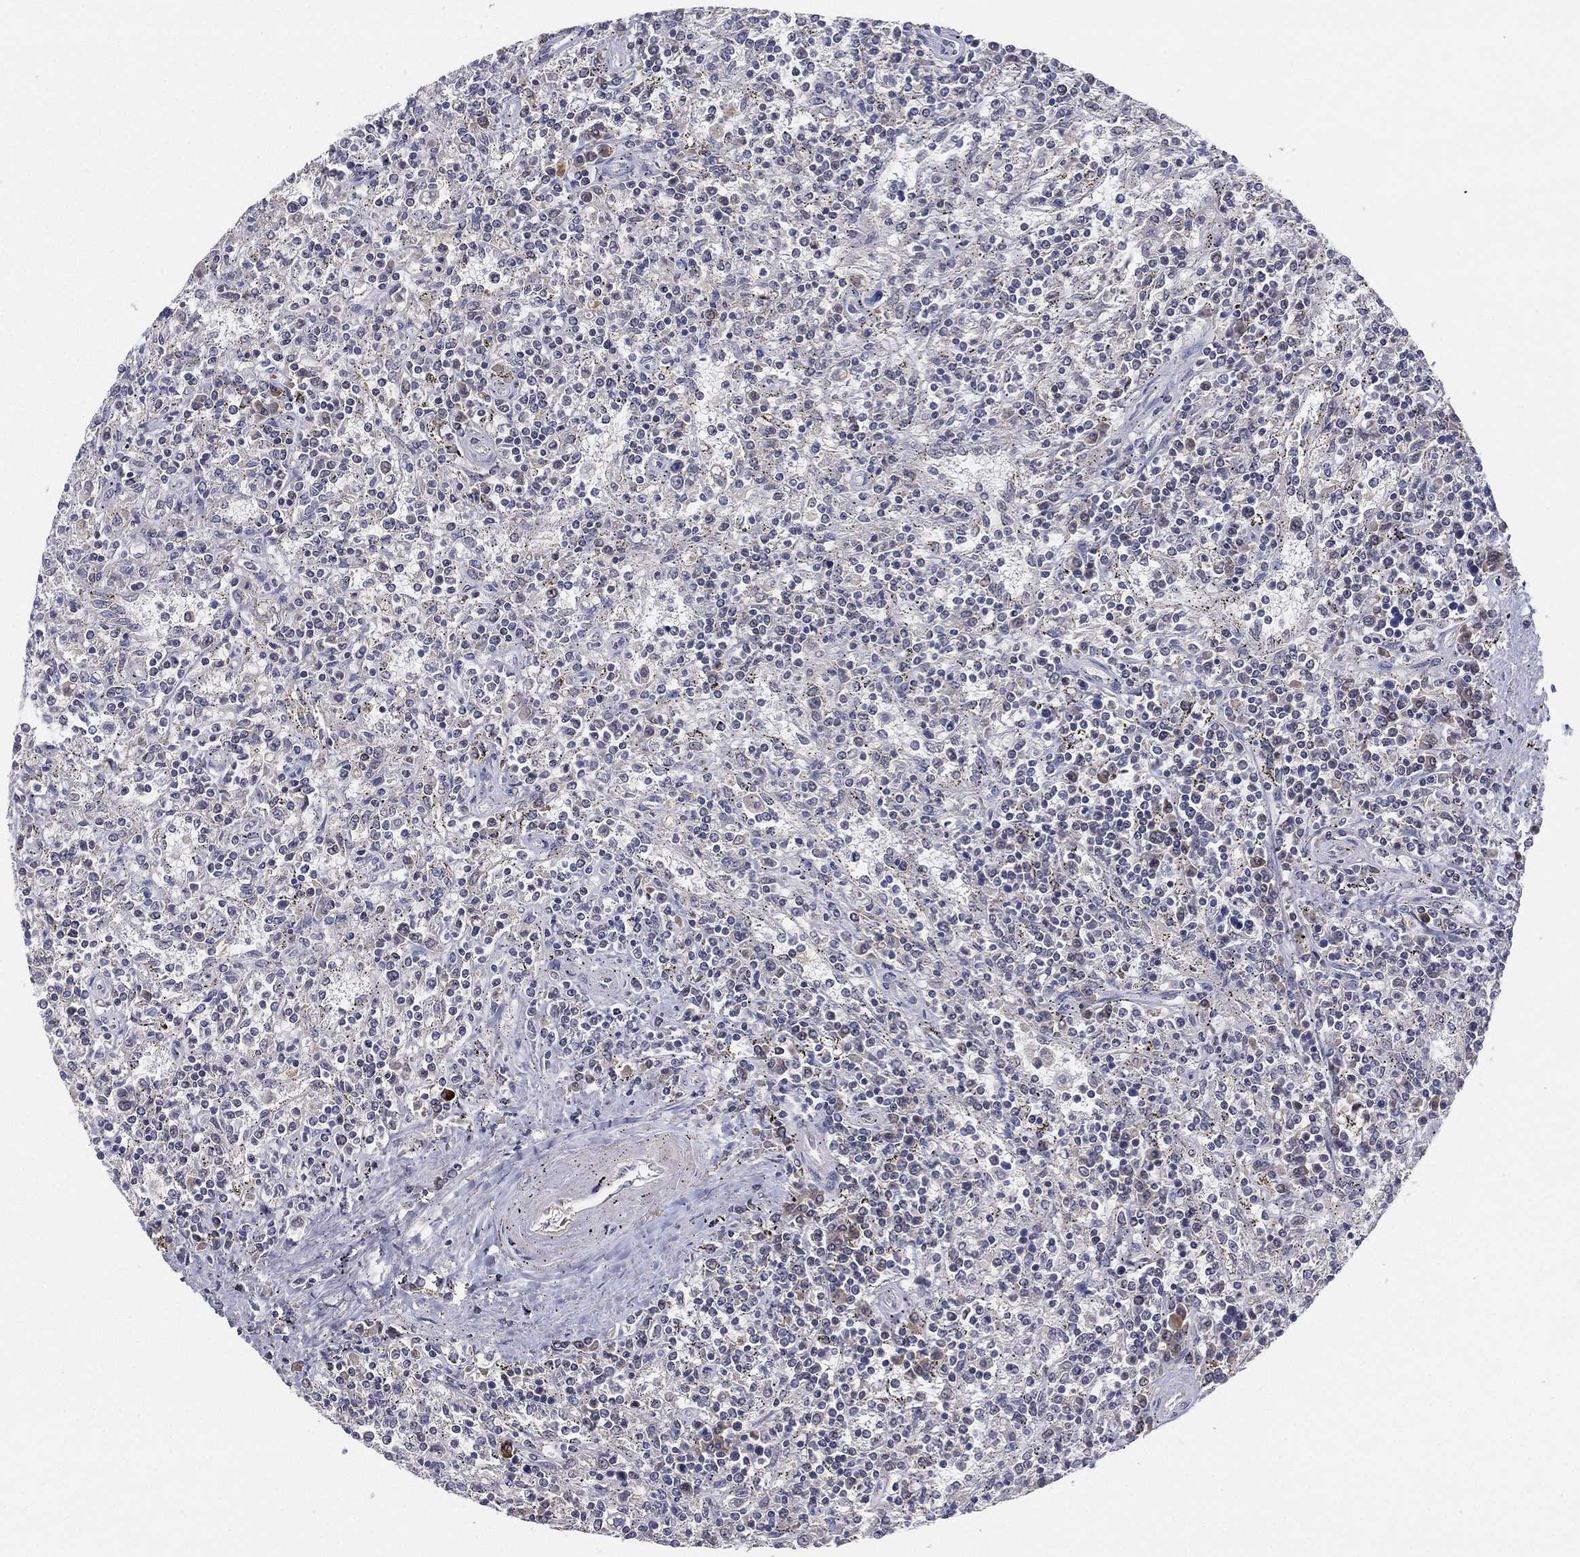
{"staining": {"intensity": "negative", "quantity": "none", "location": "none"}, "tissue": "lymphoma", "cell_type": "Tumor cells", "image_type": "cancer", "snomed": [{"axis": "morphology", "description": "Malignant lymphoma, non-Hodgkin's type, Low grade"}, {"axis": "topography", "description": "Spleen"}], "caption": "Immunohistochemical staining of human low-grade malignant lymphoma, non-Hodgkin's type exhibits no significant positivity in tumor cells. Nuclei are stained in blue.", "gene": "MS4A8", "patient": {"sex": "male", "age": 62}}